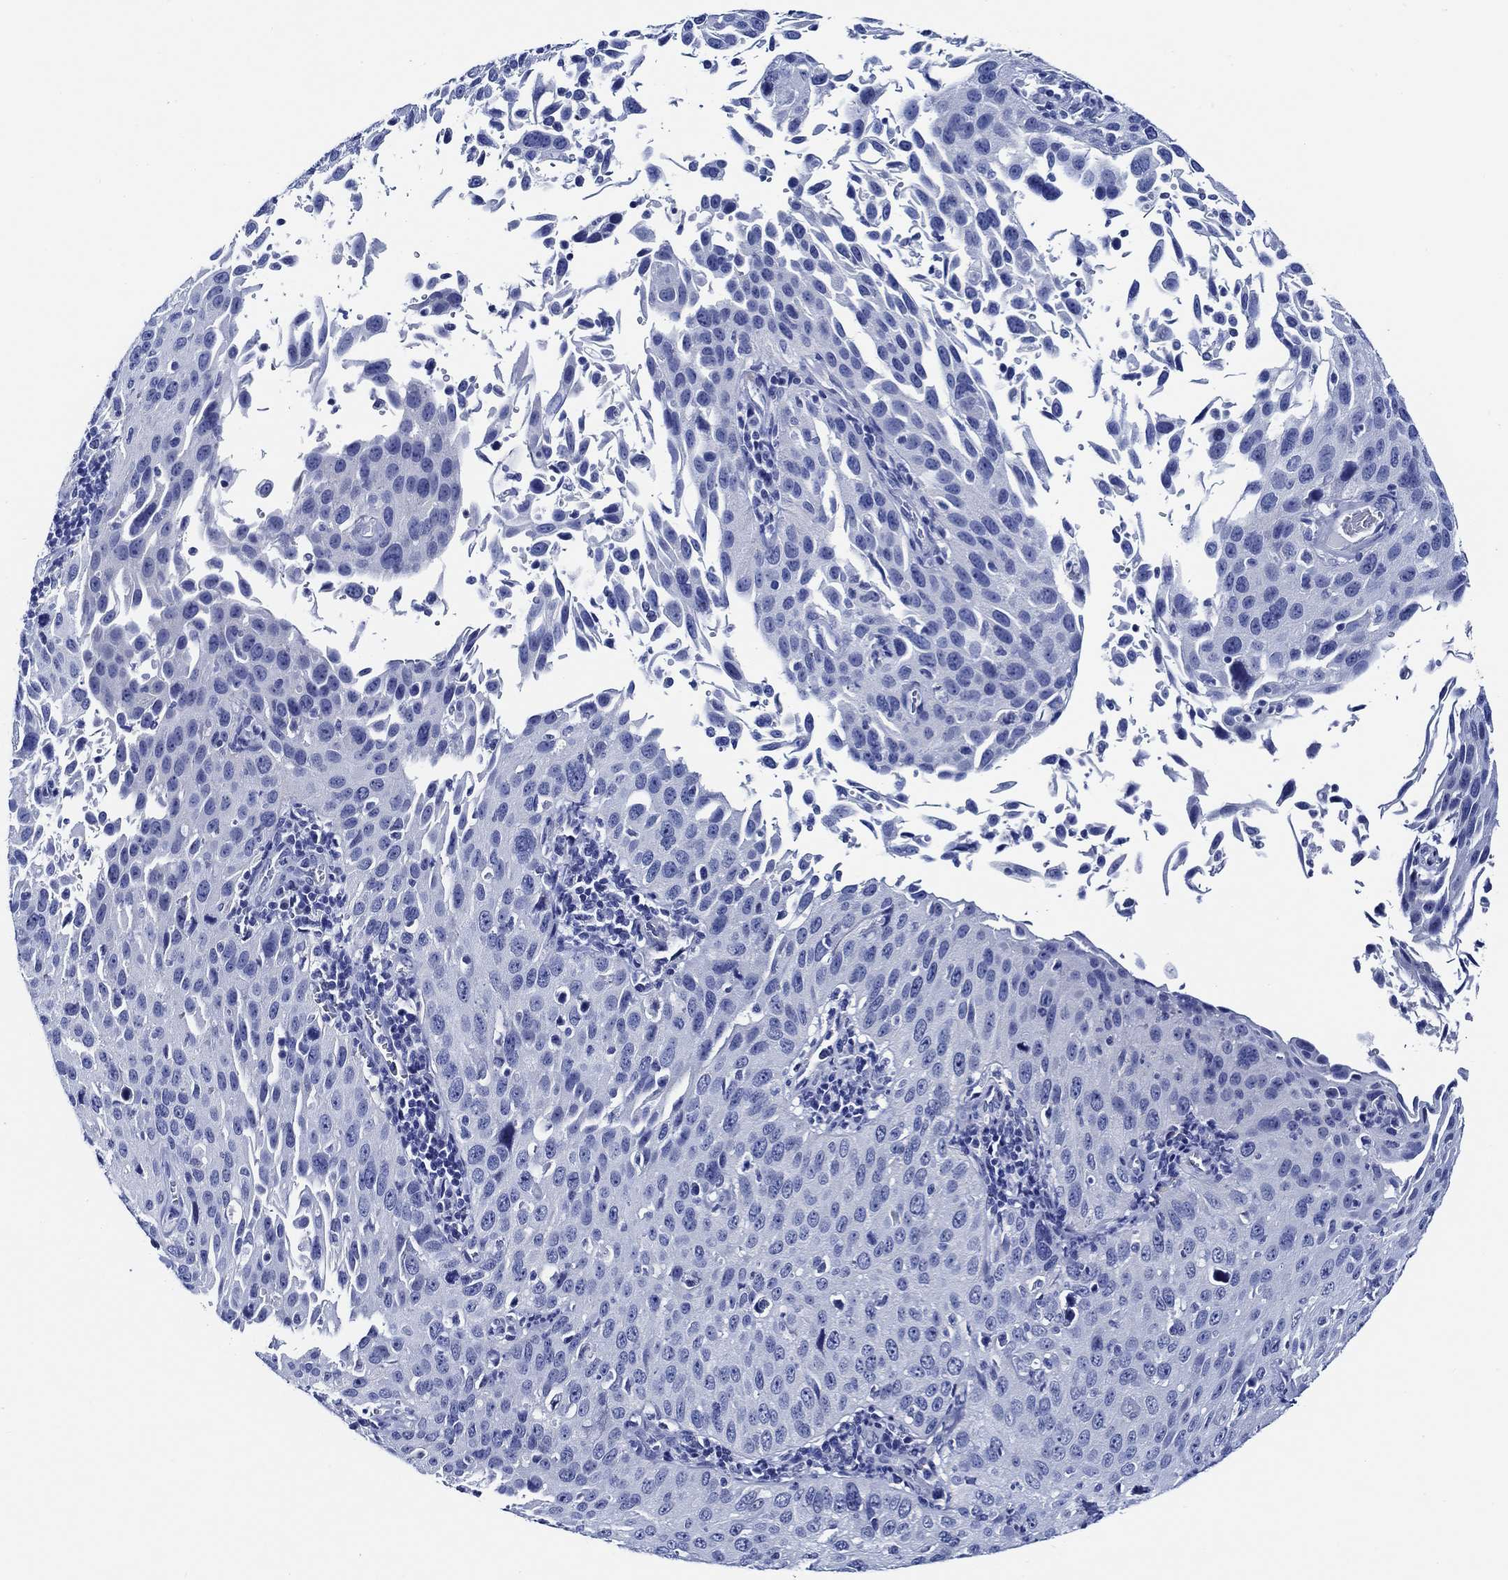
{"staining": {"intensity": "negative", "quantity": "none", "location": "none"}, "tissue": "cervical cancer", "cell_type": "Tumor cells", "image_type": "cancer", "snomed": [{"axis": "morphology", "description": "Squamous cell carcinoma, NOS"}, {"axis": "topography", "description": "Cervix"}], "caption": "IHC image of neoplastic tissue: human cervical squamous cell carcinoma stained with DAB (3,3'-diaminobenzidine) reveals no significant protein expression in tumor cells.", "gene": "WDR62", "patient": {"sex": "female", "age": 26}}